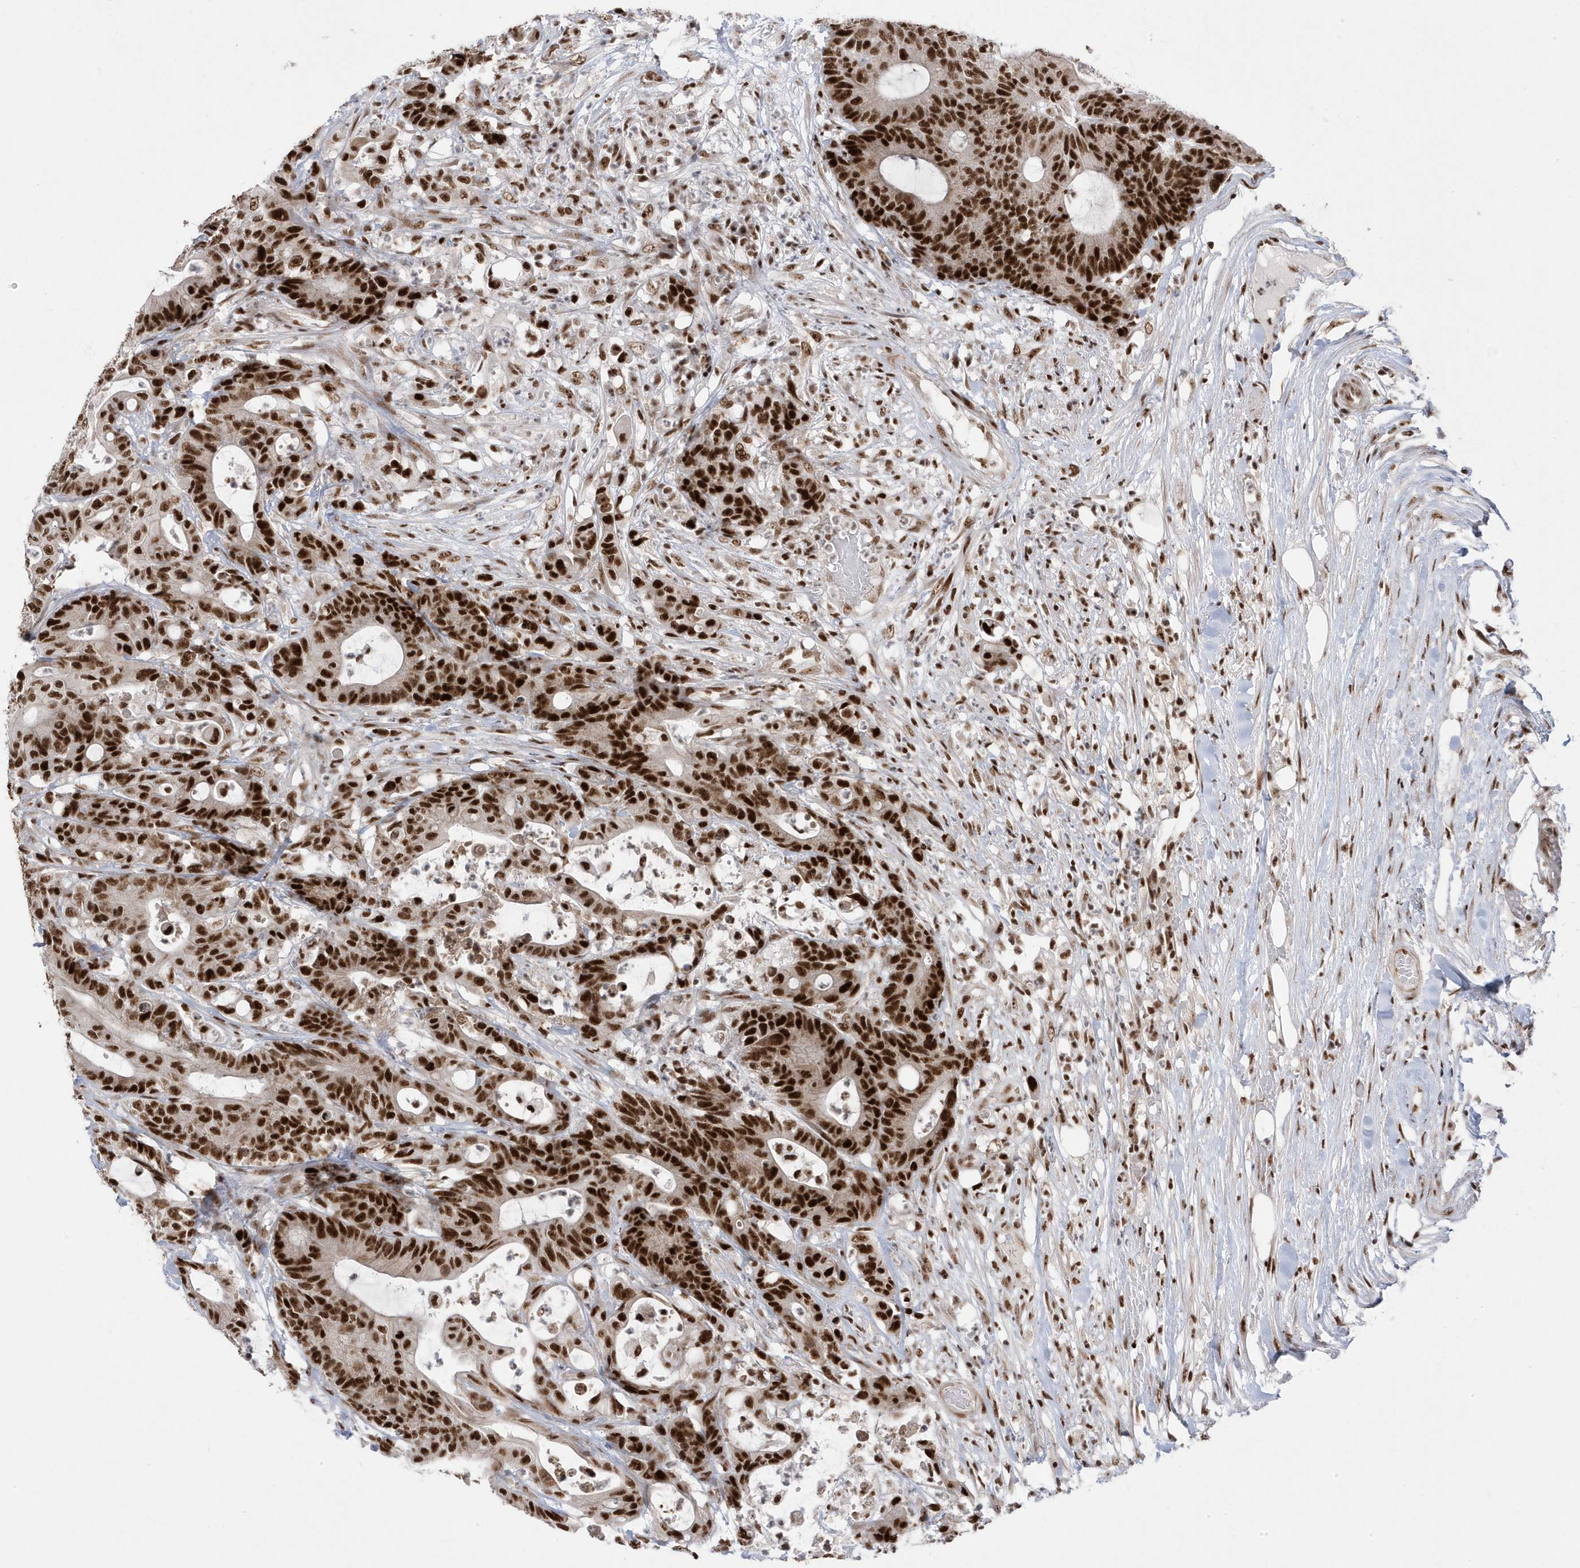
{"staining": {"intensity": "strong", "quantity": ">75%", "location": "nuclear"}, "tissue": "colorectal cancer", "cell_type": "Tumor cells", "image_type": "cancer", "snomed": [{"axis": "morphology", "description": "Adenocarcinoma, NOS"}, {"axis": "topography", "description": "Colon"}], "caption": "DAB immunohistochemical staining of colorectal cancer reveals strong nuclear protein positivity in about >75% of tumor cells.", "gene": "MTREX", "patient": {"sex": "female", "age": 84}}